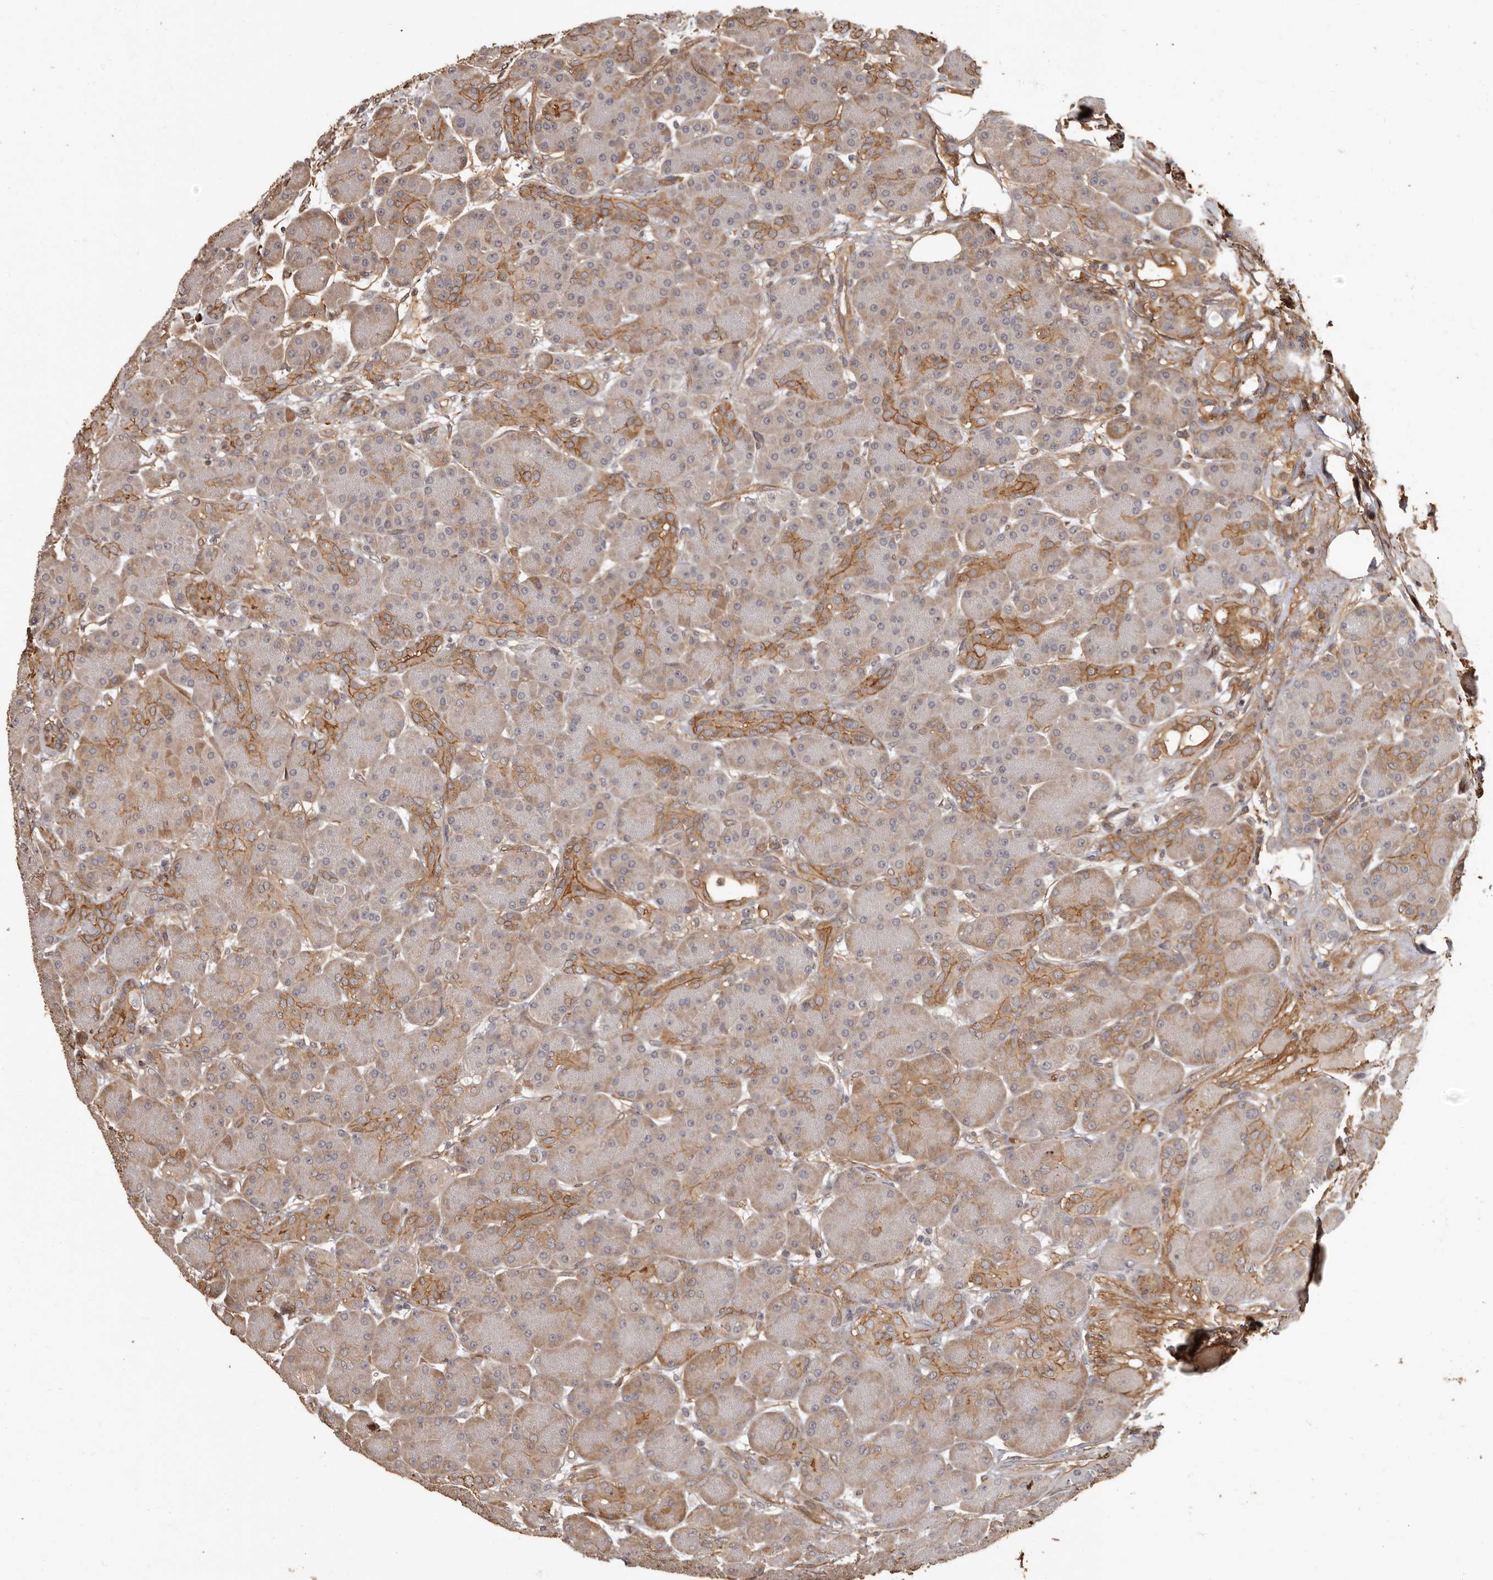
{"staining": {"intensity": "moderate", "quantity": "<25%", "location": "cytoplasmic/membranous"}, "tissue": "pancreas", "cell_type": "Exocrine glandular cells", "image_type": "normal", "snomed": [{"axis": "morphology", "description": "Normal tissue, NOS"}, {"axis": "topography", "description": "Pancreas"}], "caption": "Immunohistochemistry (IHC) (DAB) staining of benign human pancreas demonstrates moderate cytoplasmic/membranous protein positivity in approximately <25% of exocrine glandular cells.", "gene": "SLITRK6", "patient": {"sex": "male", "age": 63}}